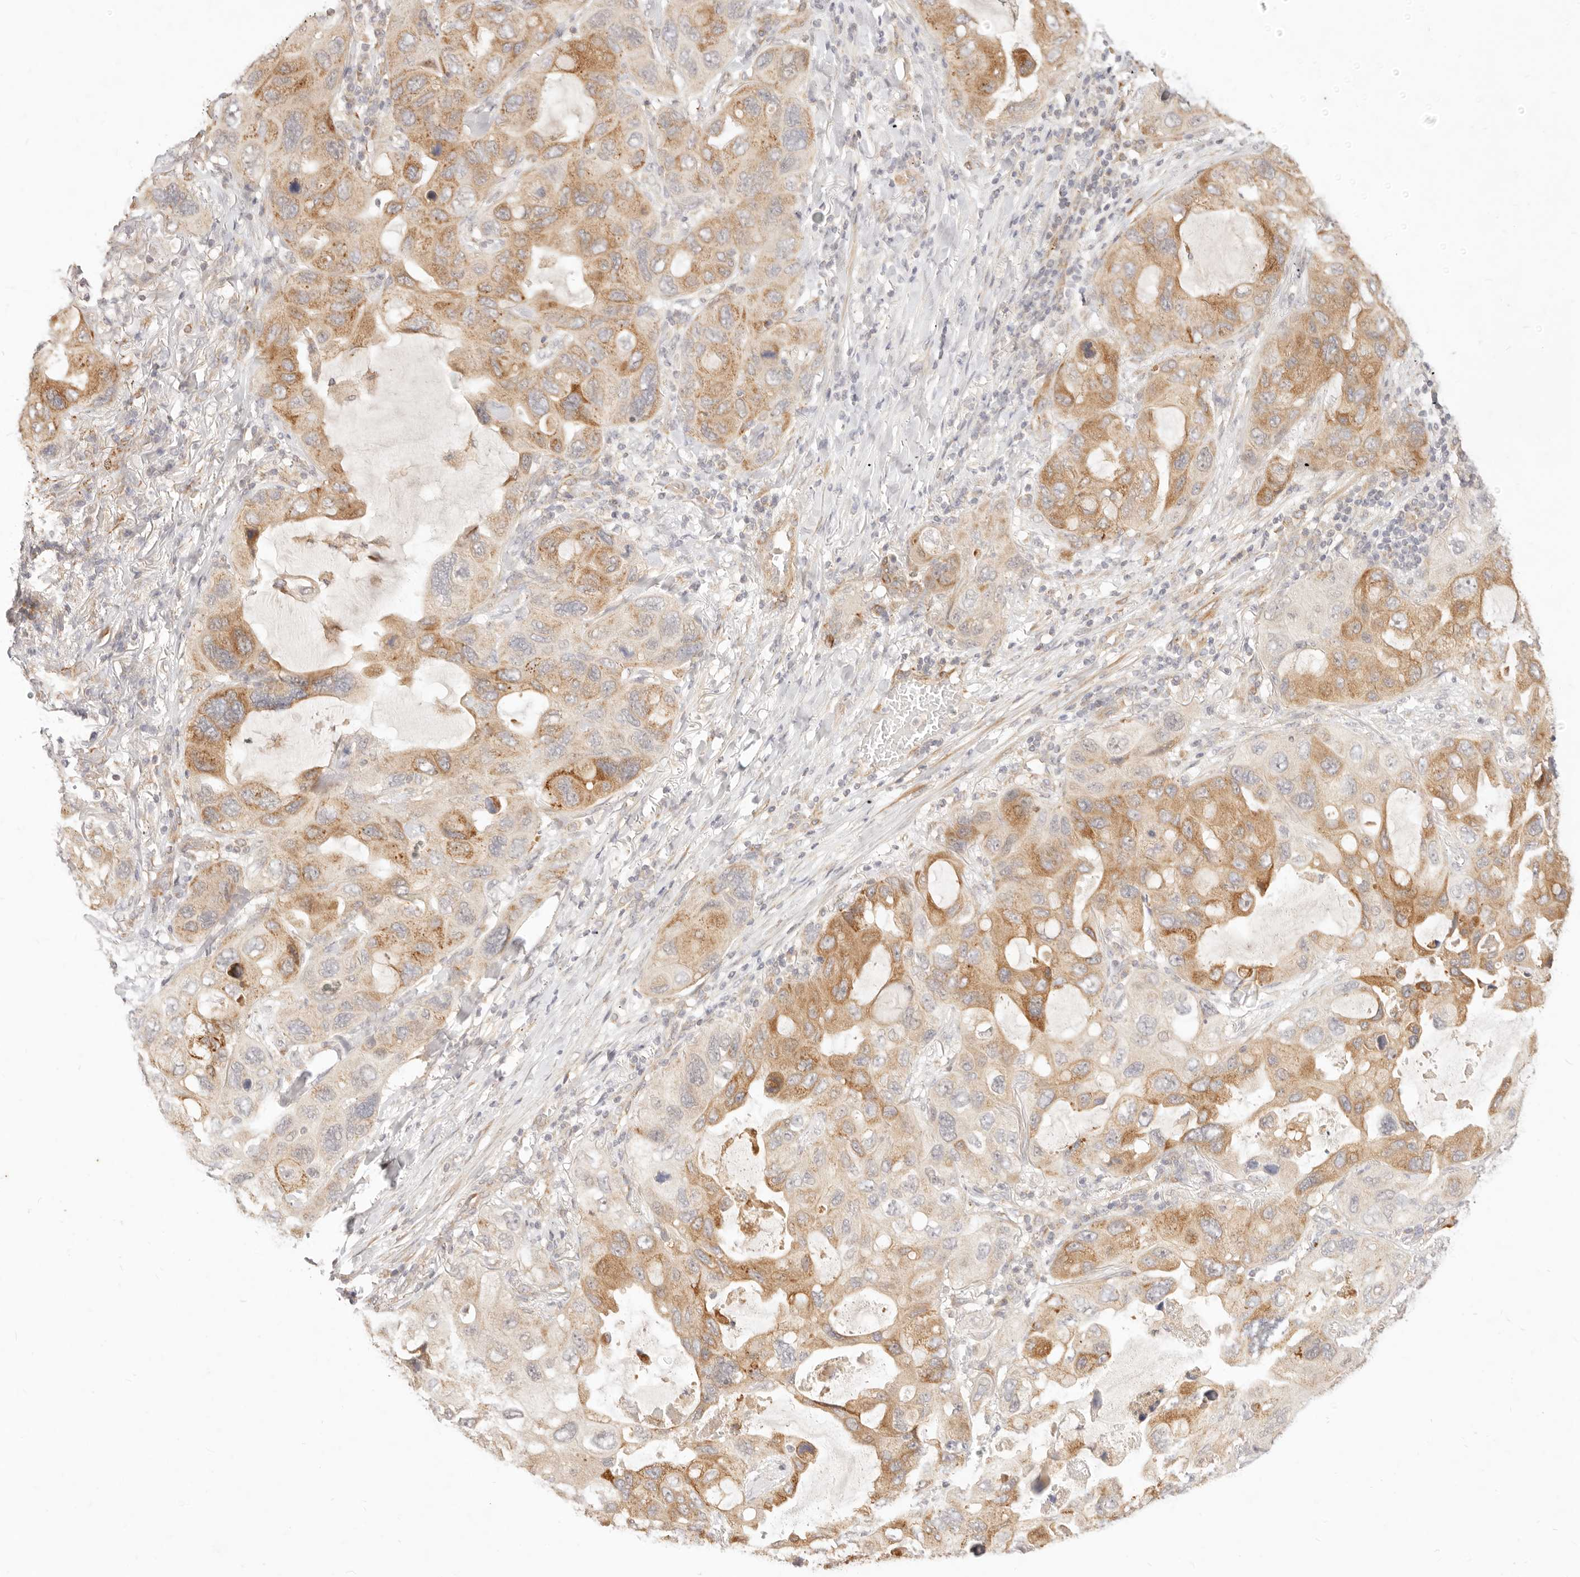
{"staining": {"intensity": "moderate", "quantity": ">75%", "location": "cytoplasmic/membranous"}, "tissue": "lung cancer", "cell_type": "Tumor cells", "image_type": "cancer", "snomed": [{"axis": "morphology", "description": "Squamous cell carcinoma, NOS"}, {"axis": "topography", "description": "Lung"}], "caption": "A brown stain highlights moderate cytoplasmic/membranous staining of a protein in human squamous cell carcinoma (lung) tumor cells.", "gene": "RUBCNL", "patient": {"sex": "female", "age": 73}}